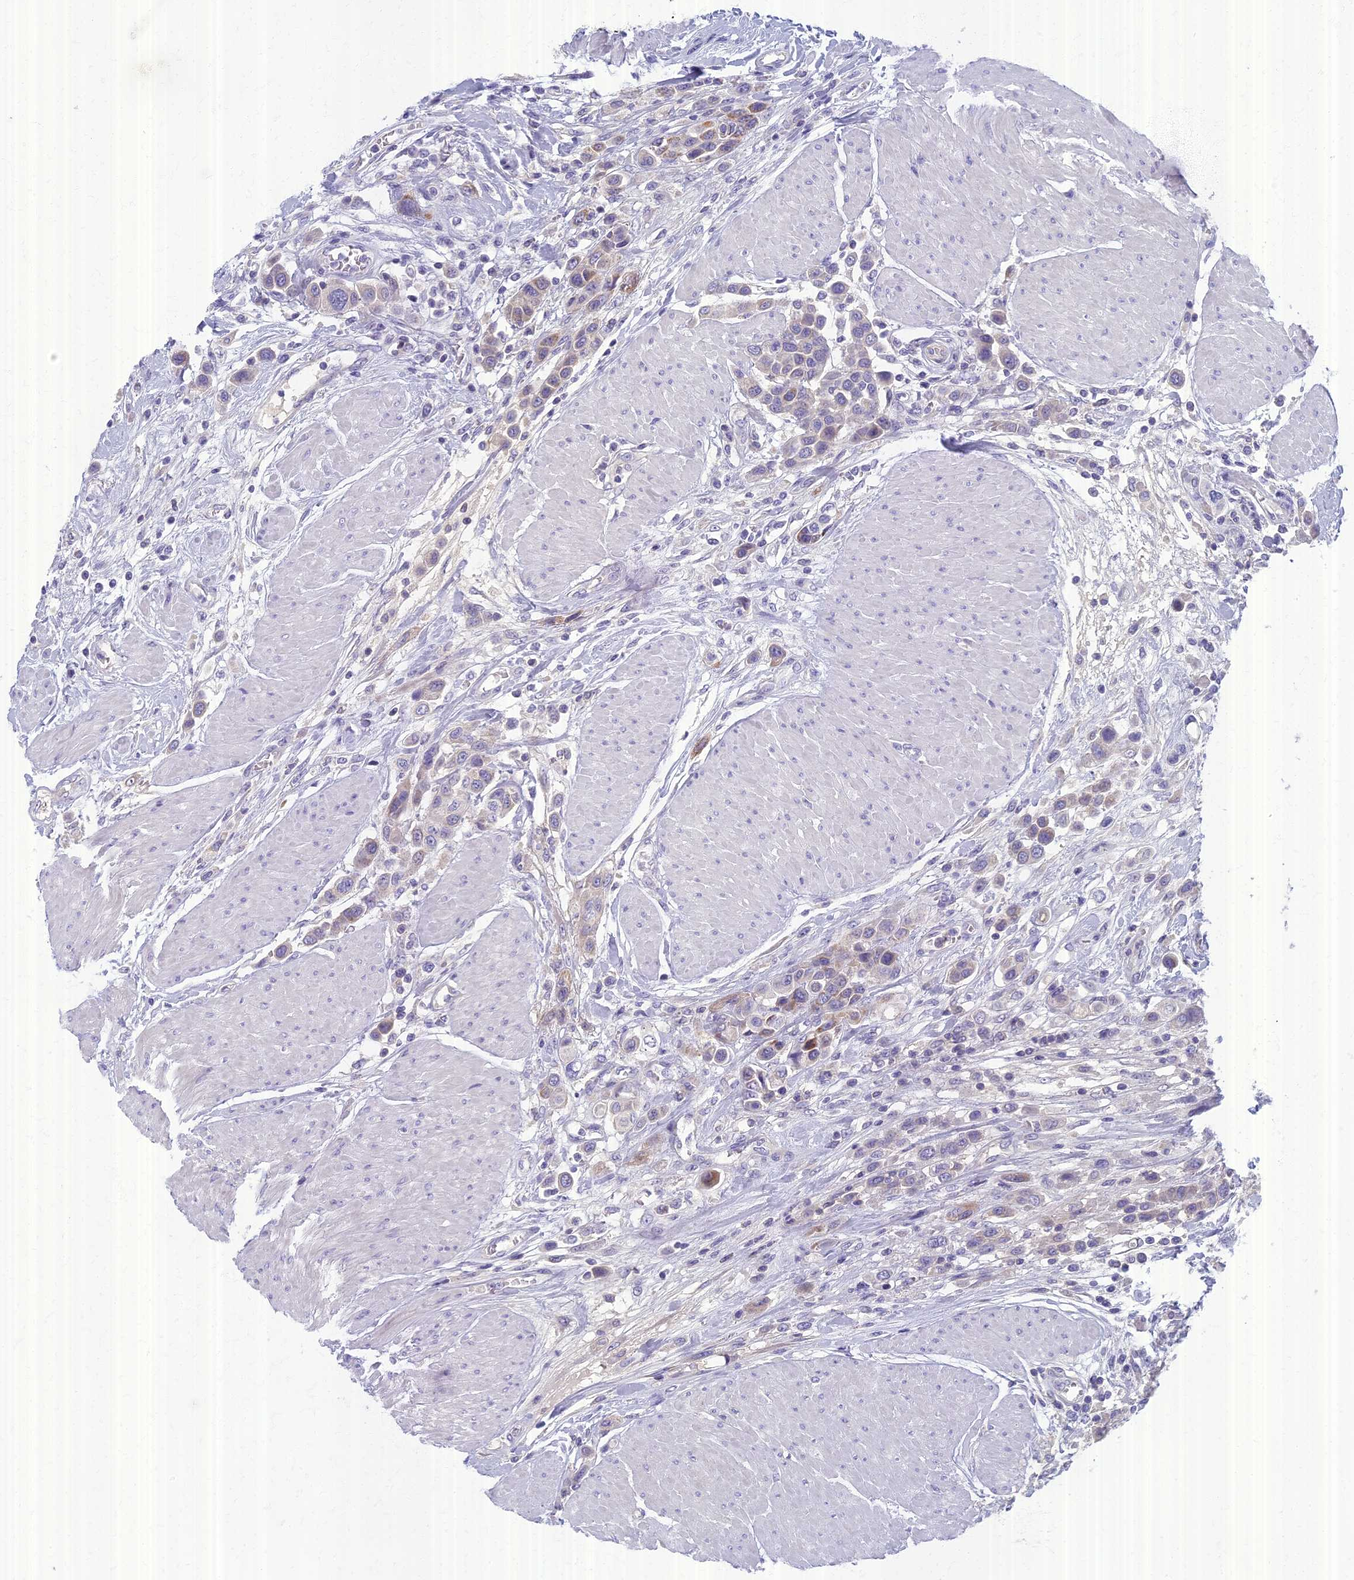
{"staining": {"intensity": "weak", "quantity": "<25%", "location": "cytoplasmic/membranous"}, "tissue": "urothelial cancer", "cell_type": "Tumor cells", "image_type": "cancer", "snomed": [{"axis": "morphology", "description": "Urothelial carcinoma, High grade"}, {"axis": "topography", "description": "Urinary bladder"}], "caption": "Immunohistochemistry of human urothelial carcinoma (high-grade) displays no expression in tumor cells.", "gene": "AP4E1", "patient": {"sex": "male", "age": 50}}